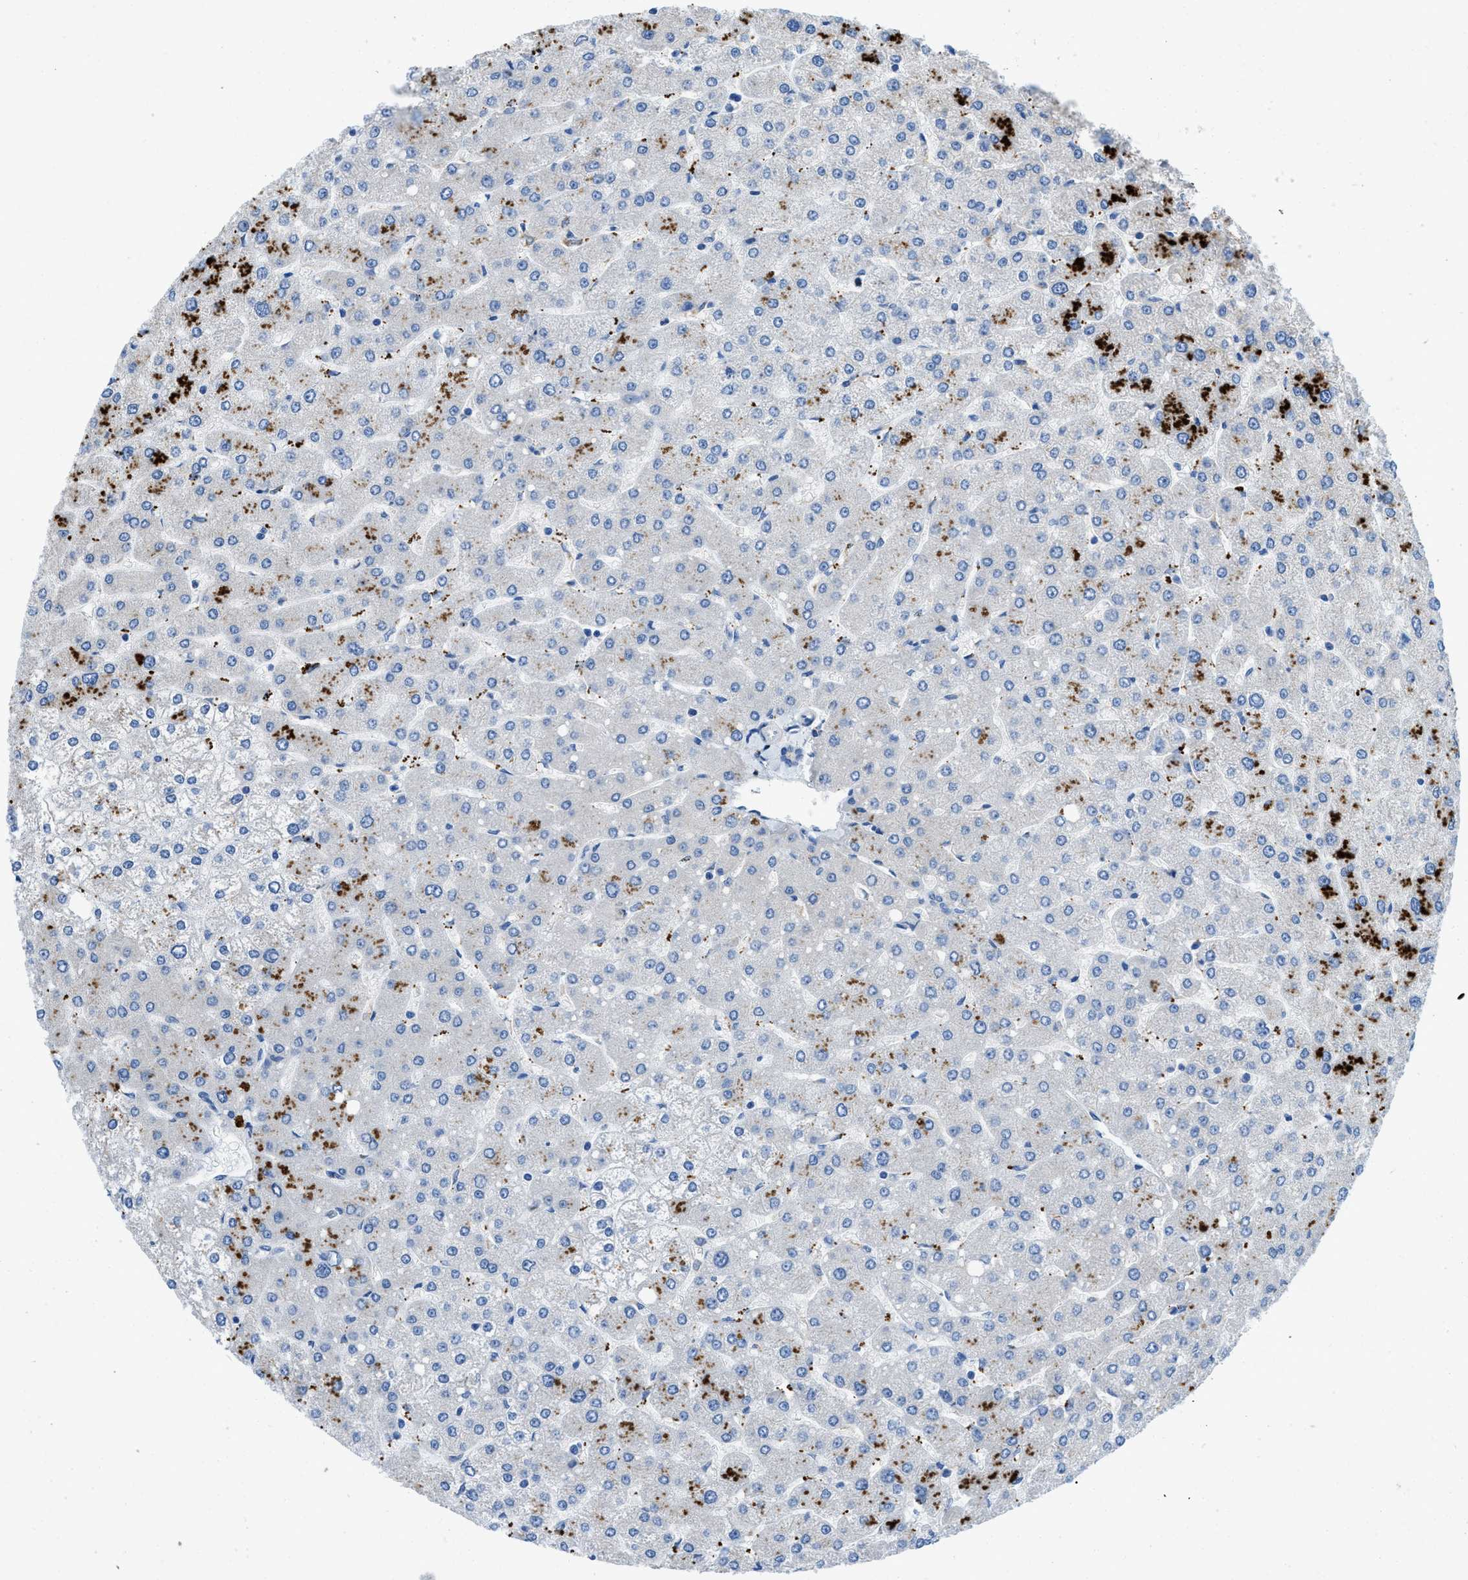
{"staining": {"intensity": "negative", "quantity": "none", "location": "none"}, "tissue": "liver", "cell_type": "Cholangiocytes", "image_type": "normal", "snomed": [{"axis": "morphology", "description": "Normal tissue, NOS"}, {"axis": "topography", "description": "Liver"}], "caption": "A high-resolution photomicrograph shows immunohistochemistry (IHC) staining of normal liver, which demonstrates no significant expression in cholangiocytes.", "gene": "TMEM248", "patient": {"sex": "male", "age": 55}}